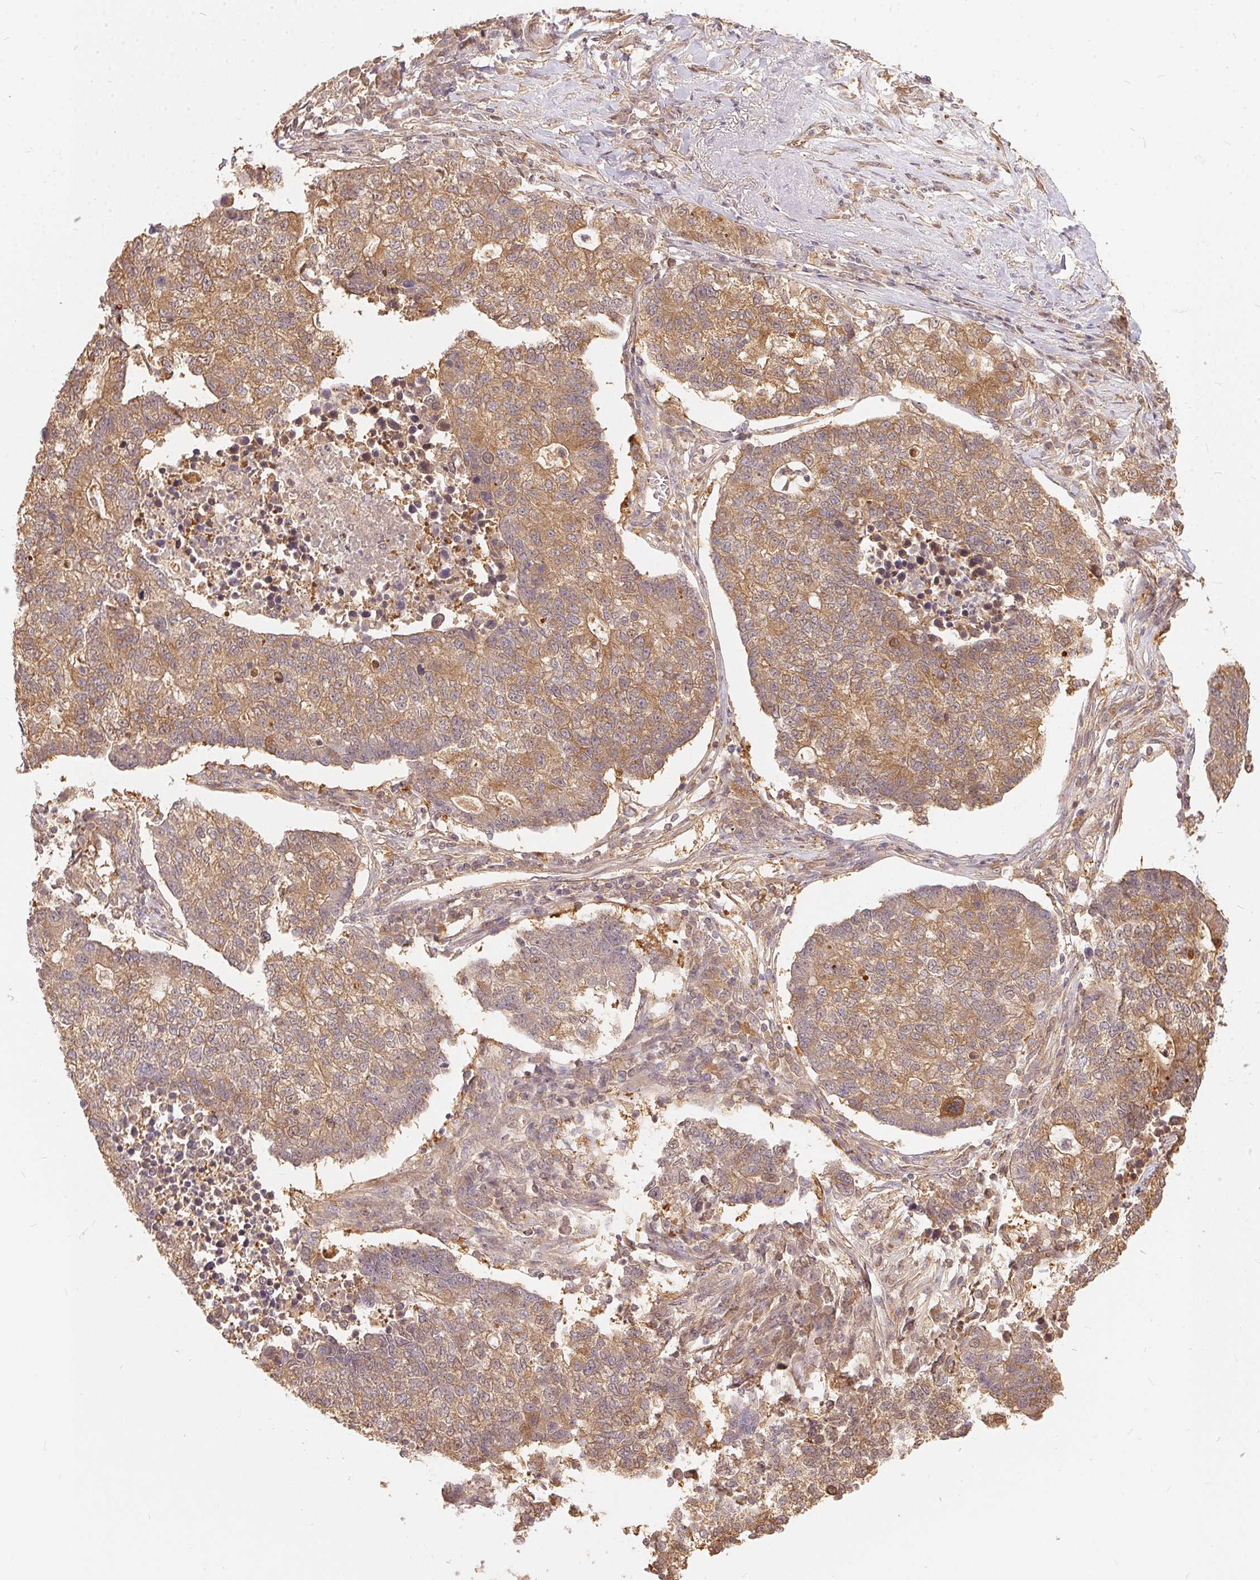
{"staining": {"intensity": "moderate", "quantity": ">75%", "location": "cytoplasmic/membranous"}, "tissue": "lung cancer", "cell_type": "Tumor cells", "image_type": "cancer", "snomed": [{"axis": "morphology", "description": "Adenocarcinoma, NOS"}, {"axis": "topography", "description": "Lung"}], "caption": "Immunohistochemical staining of lung cancer demonstrates moderate cytoplasmic/membranous protein positivity in about >75% of tumor cells.", "gene": "BLMH", "patient": {"sex": "male", "age": 57}}